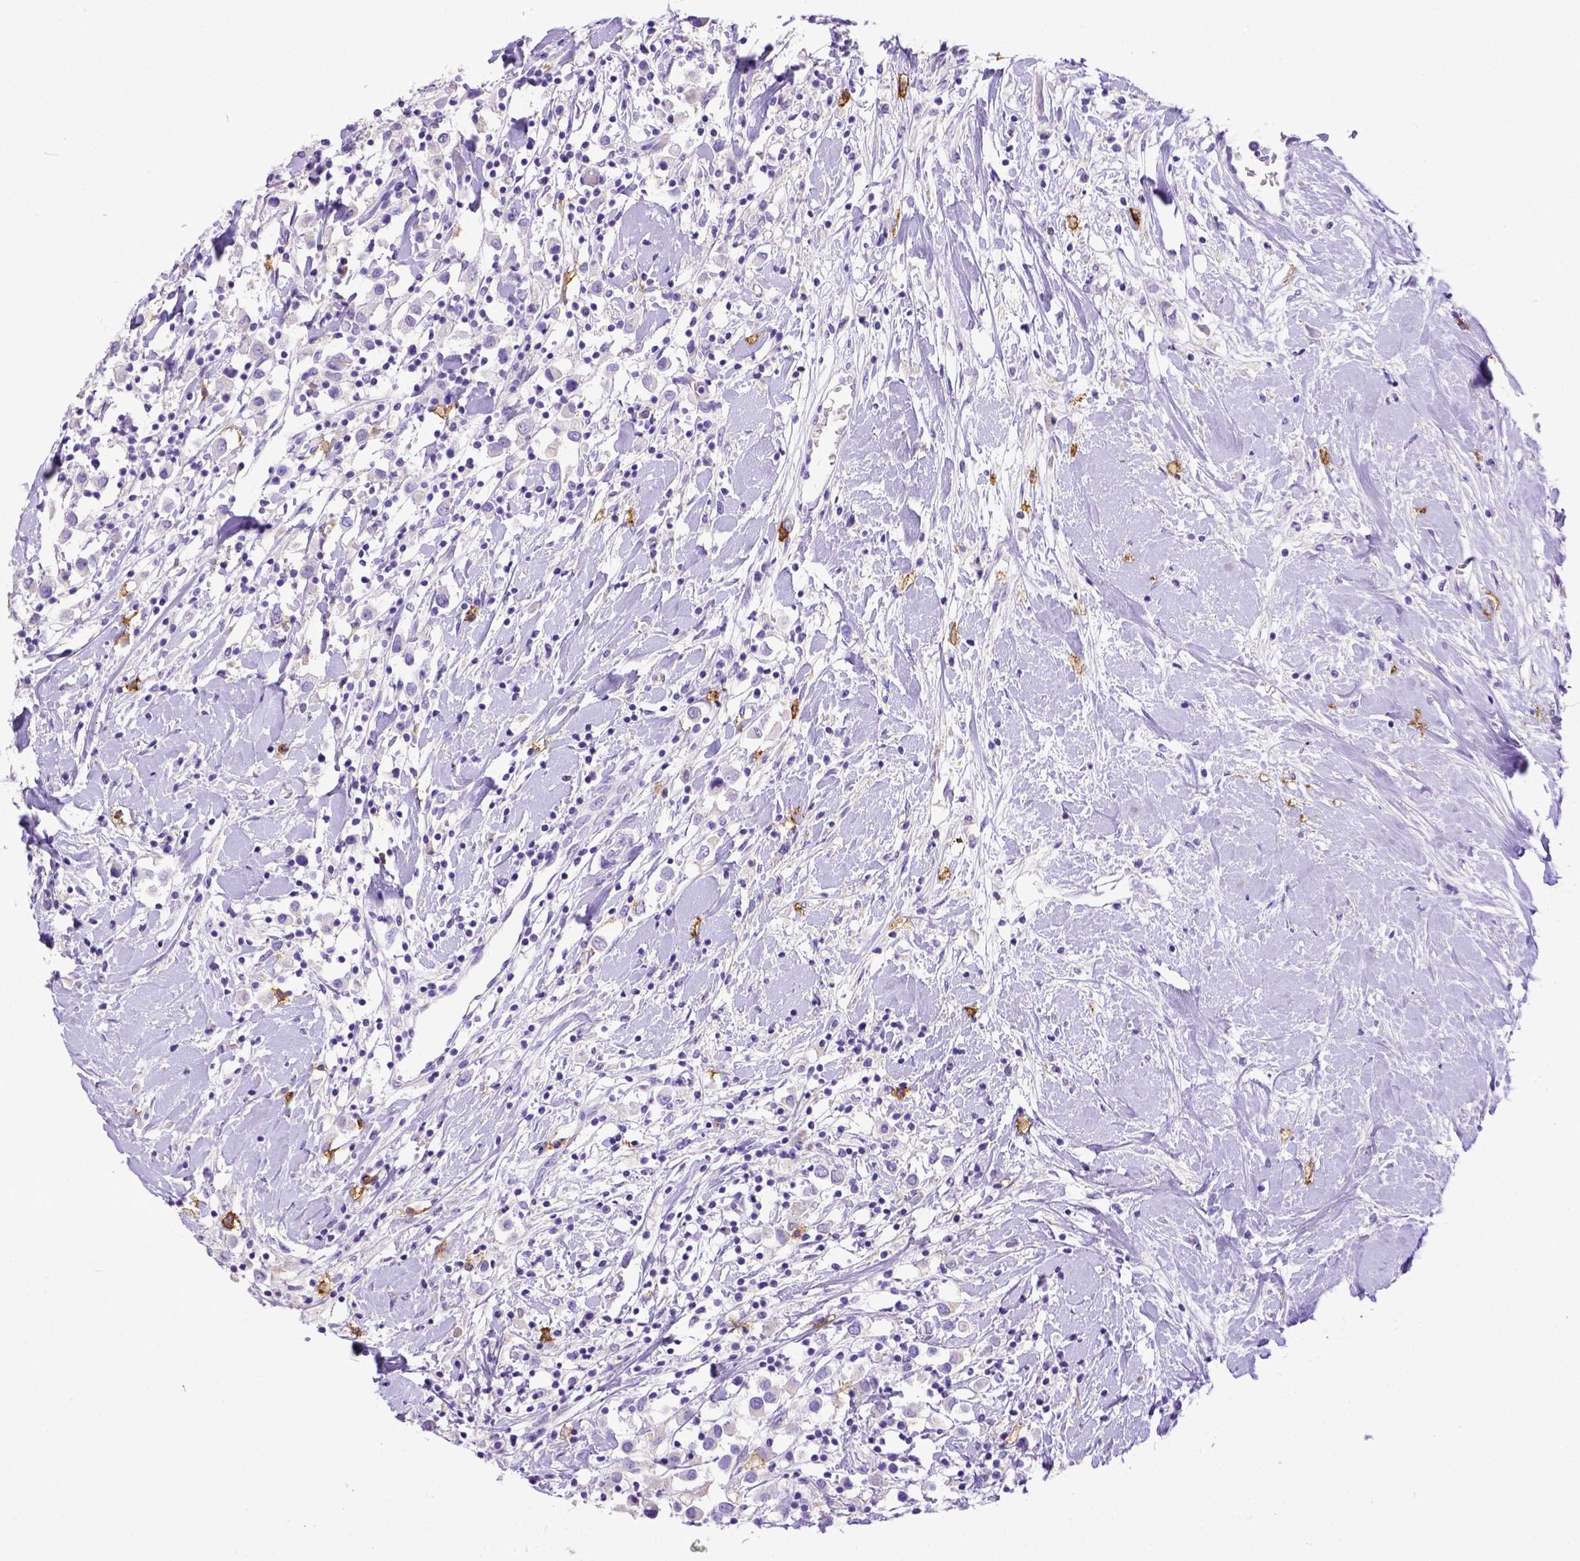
{"staining": {"intensity": "negative", "quantity": "none", "location": "none"}, "tissue": "breast cancer", "cell_type": "Tumor cells", "image_type": "cancer", "snomed": [{"axis": "morphology", "description": "Duct carcinoma"}, {"axis": "topography", "description": "Breast"}], "caption": "Breast cancer was stained to show a protein in brown. There is no significant positivity in tumor cells.", "gene": "KIT", "patient": {"sex": "female", "age": 61}}